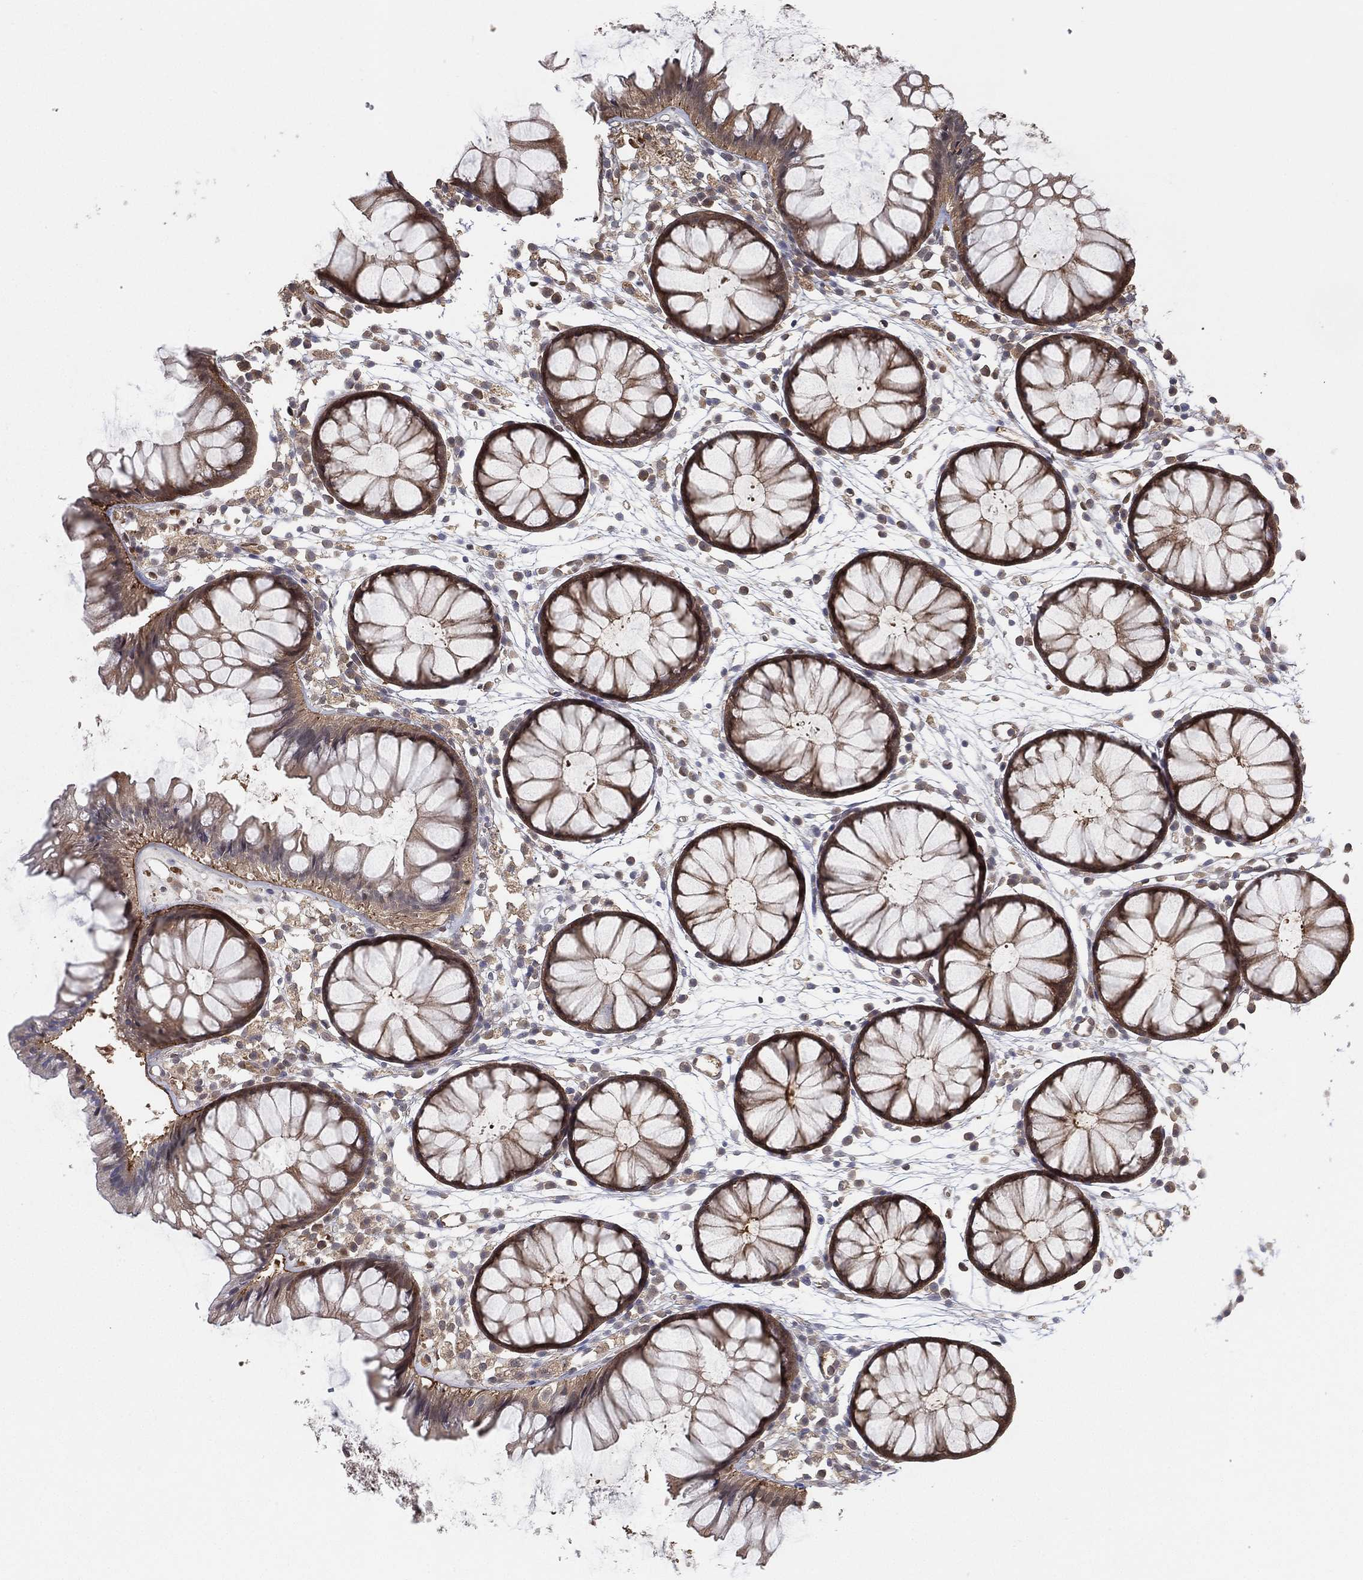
{"staining": {"intensity": "weak", "quantity": "25%-75%", "location": "cytoplasmic/membranous"}, "tissue": "colon", "cell_type": "Endothelial cells", "image_type": "normal", "snomed": [{"axis": "morphology", "description": "Normal tissue, NOS"}, {"axis": "morphology", "description": "Adenocarcinoma, NOS"}, {"axis": "topography", "description": "Colon"}], "caption": "This micrograph shows immunohistochemistry staining of benign human colon, with low weak cytoplasmic/membranous positivity in about 25%-75% of endothelial cells.", "gene": "PSMG4", "patient": {"sex": "male", "age": 65}}